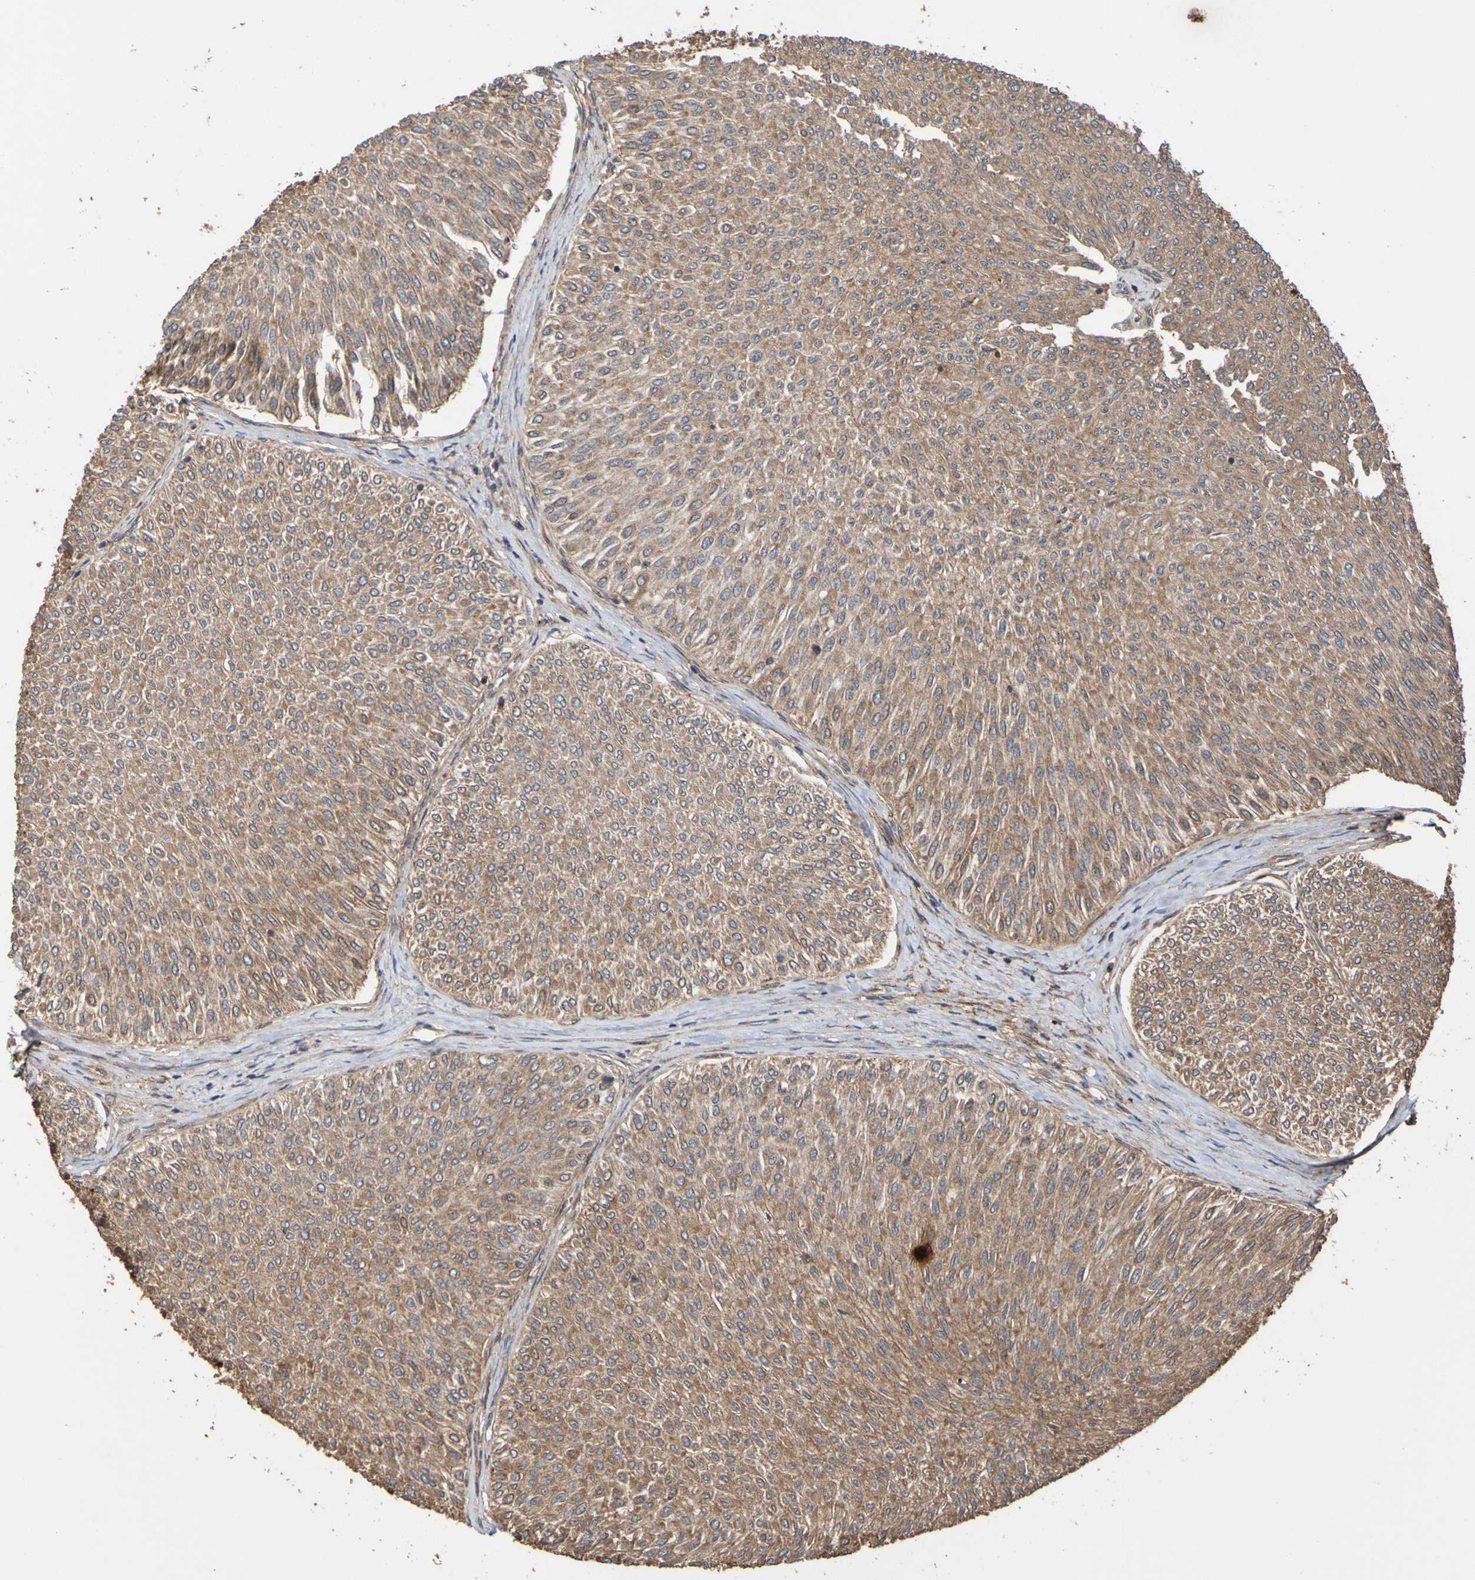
{"staining": {"intensity": "moderate", "quantity": ">75%", "location": "cytoplasmic/membranous"}, "tissue": "urothelial cancer", "cell_type": "Tumor cells", "image_type": "cancer", "snomed": [{"axis": "morphology", "description": "Urothelial carcinoma, Low grade"}, {"axis": "topography", "description": "Urinary bladder"}], "caption": "About >75% of tumor cells in human urothelial carcinoma (low-grade) exhibit moderate cytoplasmic/membranous protein positivity as visualized by brown immunohistochemical staining.", "gene": "UCN", "patient": {"sex": "male", "age": 78}}